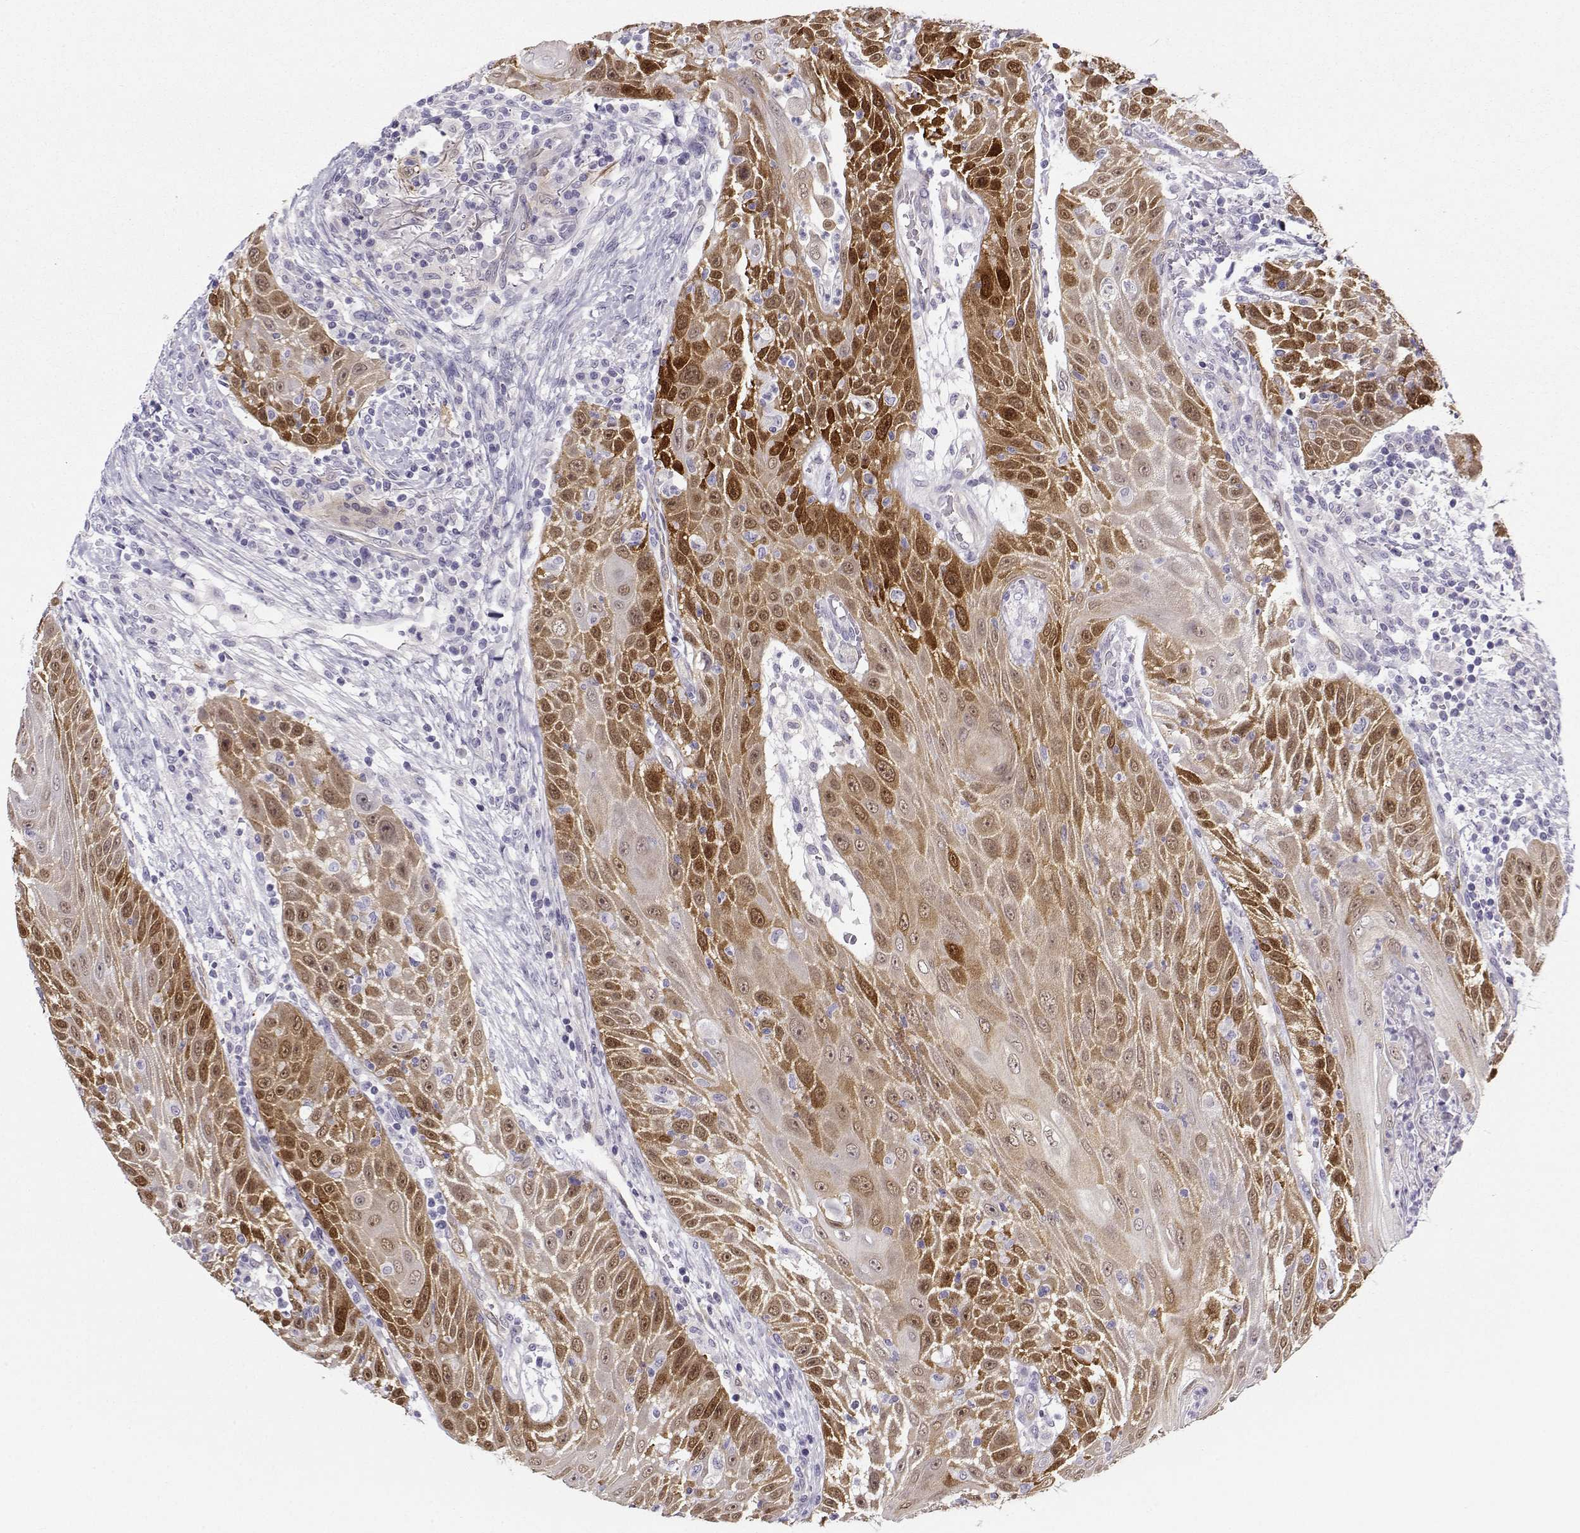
{"staining": {"intensity": "strong", "quantity": "<25%", "location": "cytoplasmic/membranous"}, "tissue": "head and neck cancer", "cell_type": "Tumor cells", "image_type": "cancer", "snomed": [{"axis": "morphology", "description": "Squamous cell carcinoma, NOS"}, {"axis": "topography", "description": "Head-Neck"}], "caption": "There is medium levels of strong cytoplasmic/membranous expression in tumor cells of squamous cell carcinoma (head and neck), as demonstrated by immunohistochemical staining (brown color).", "gene": "NQO1", "patient": {"sex": "male", "age": 69}}